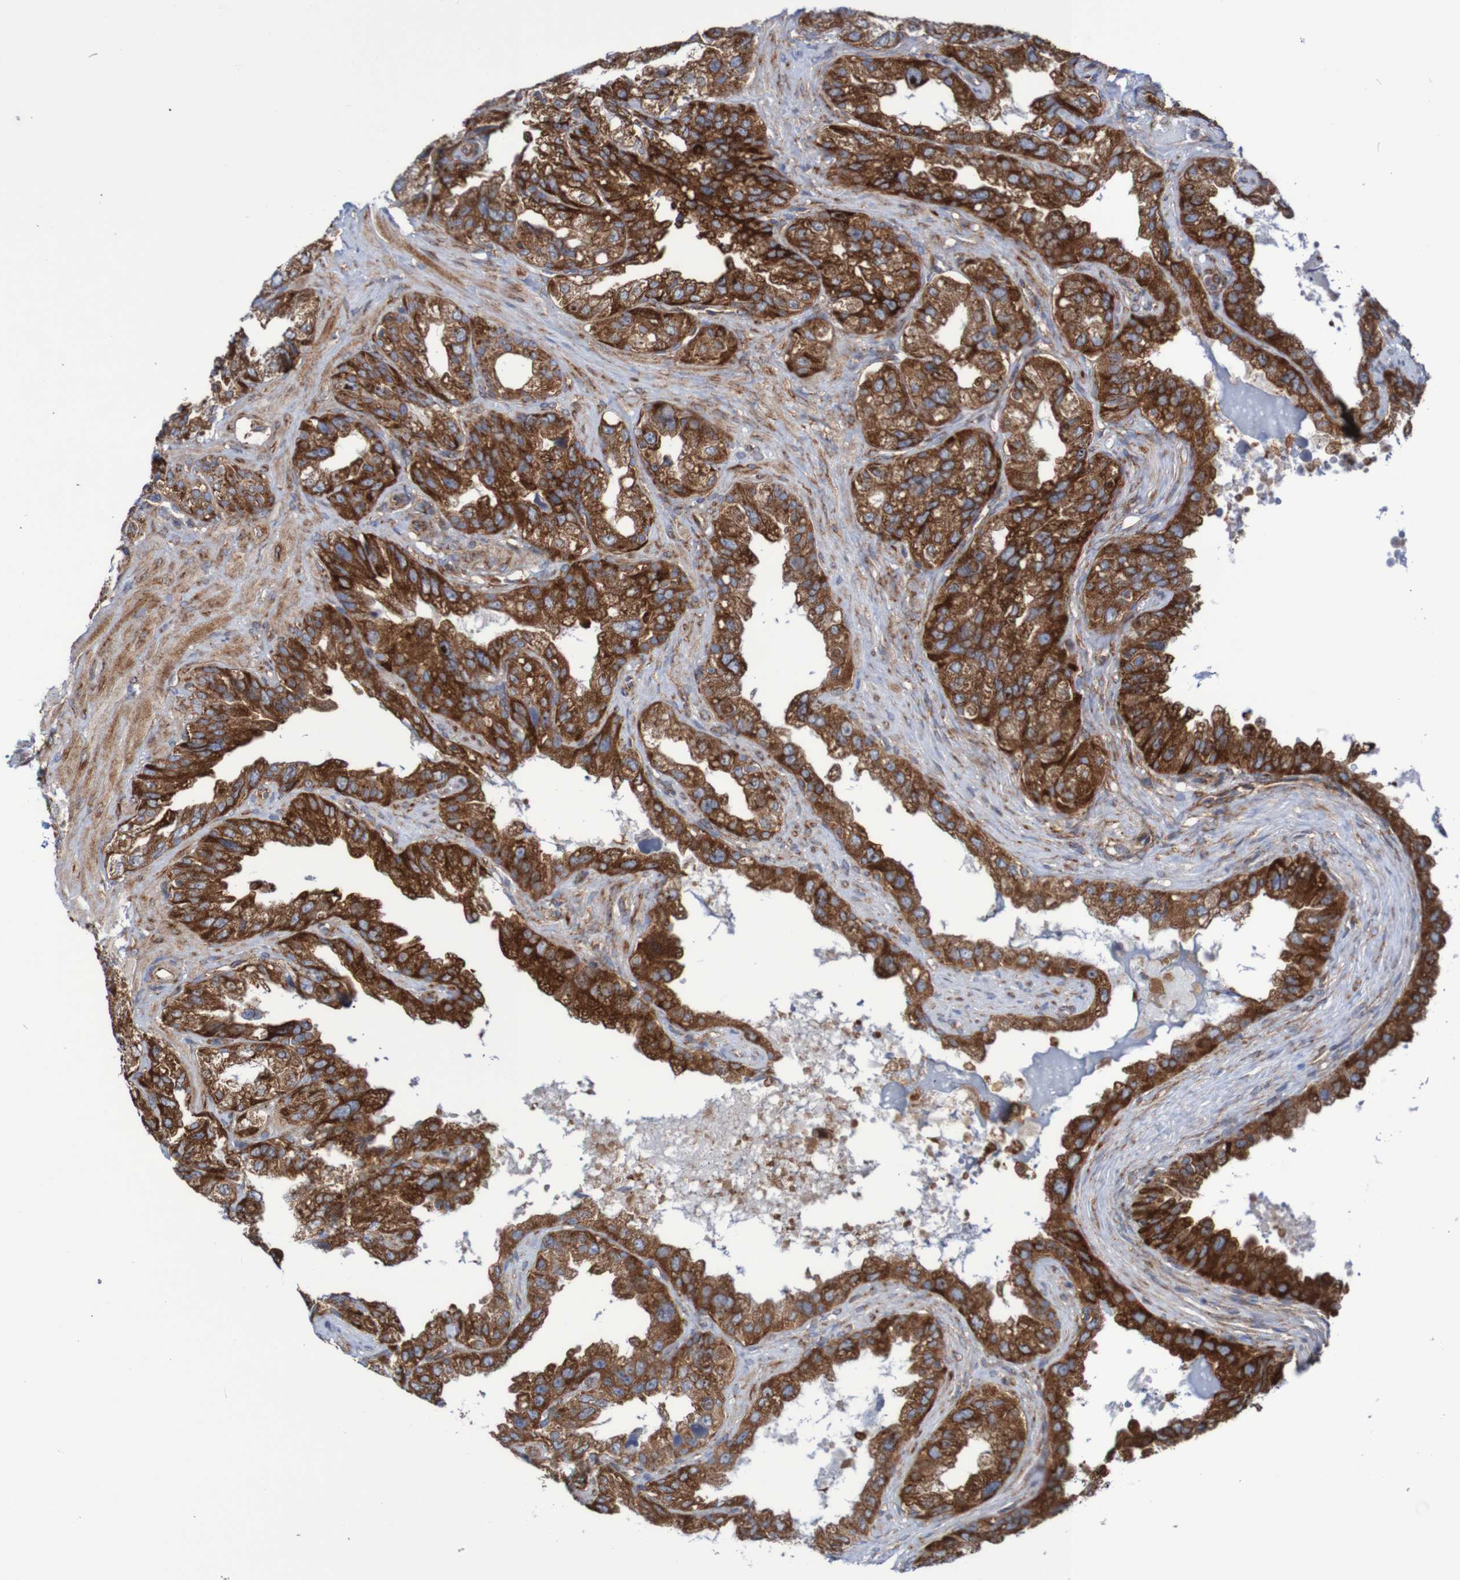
{"staining": {"intensity": "strong", "quantity": ">75%", "location": "cytoplasmic/membranous"}, "tissue": "seminal vesicle", "cell_type": "Glandular cells", "image_type": "normal", "snomed": [{"axis": "morphology", "description": "Normal tissue, NOS"}, {"axis": "topography", "description": "Seminal veicle"}], "caption": "A histopathology image showing strong cytoplasmic/membranous positivity in about >75% of glandular cells in benign seminal vesicle, as visualized by brown immunohistochemical staining.", "gene": "FXR2", "patient": {"sex": "male", "age": 68}}